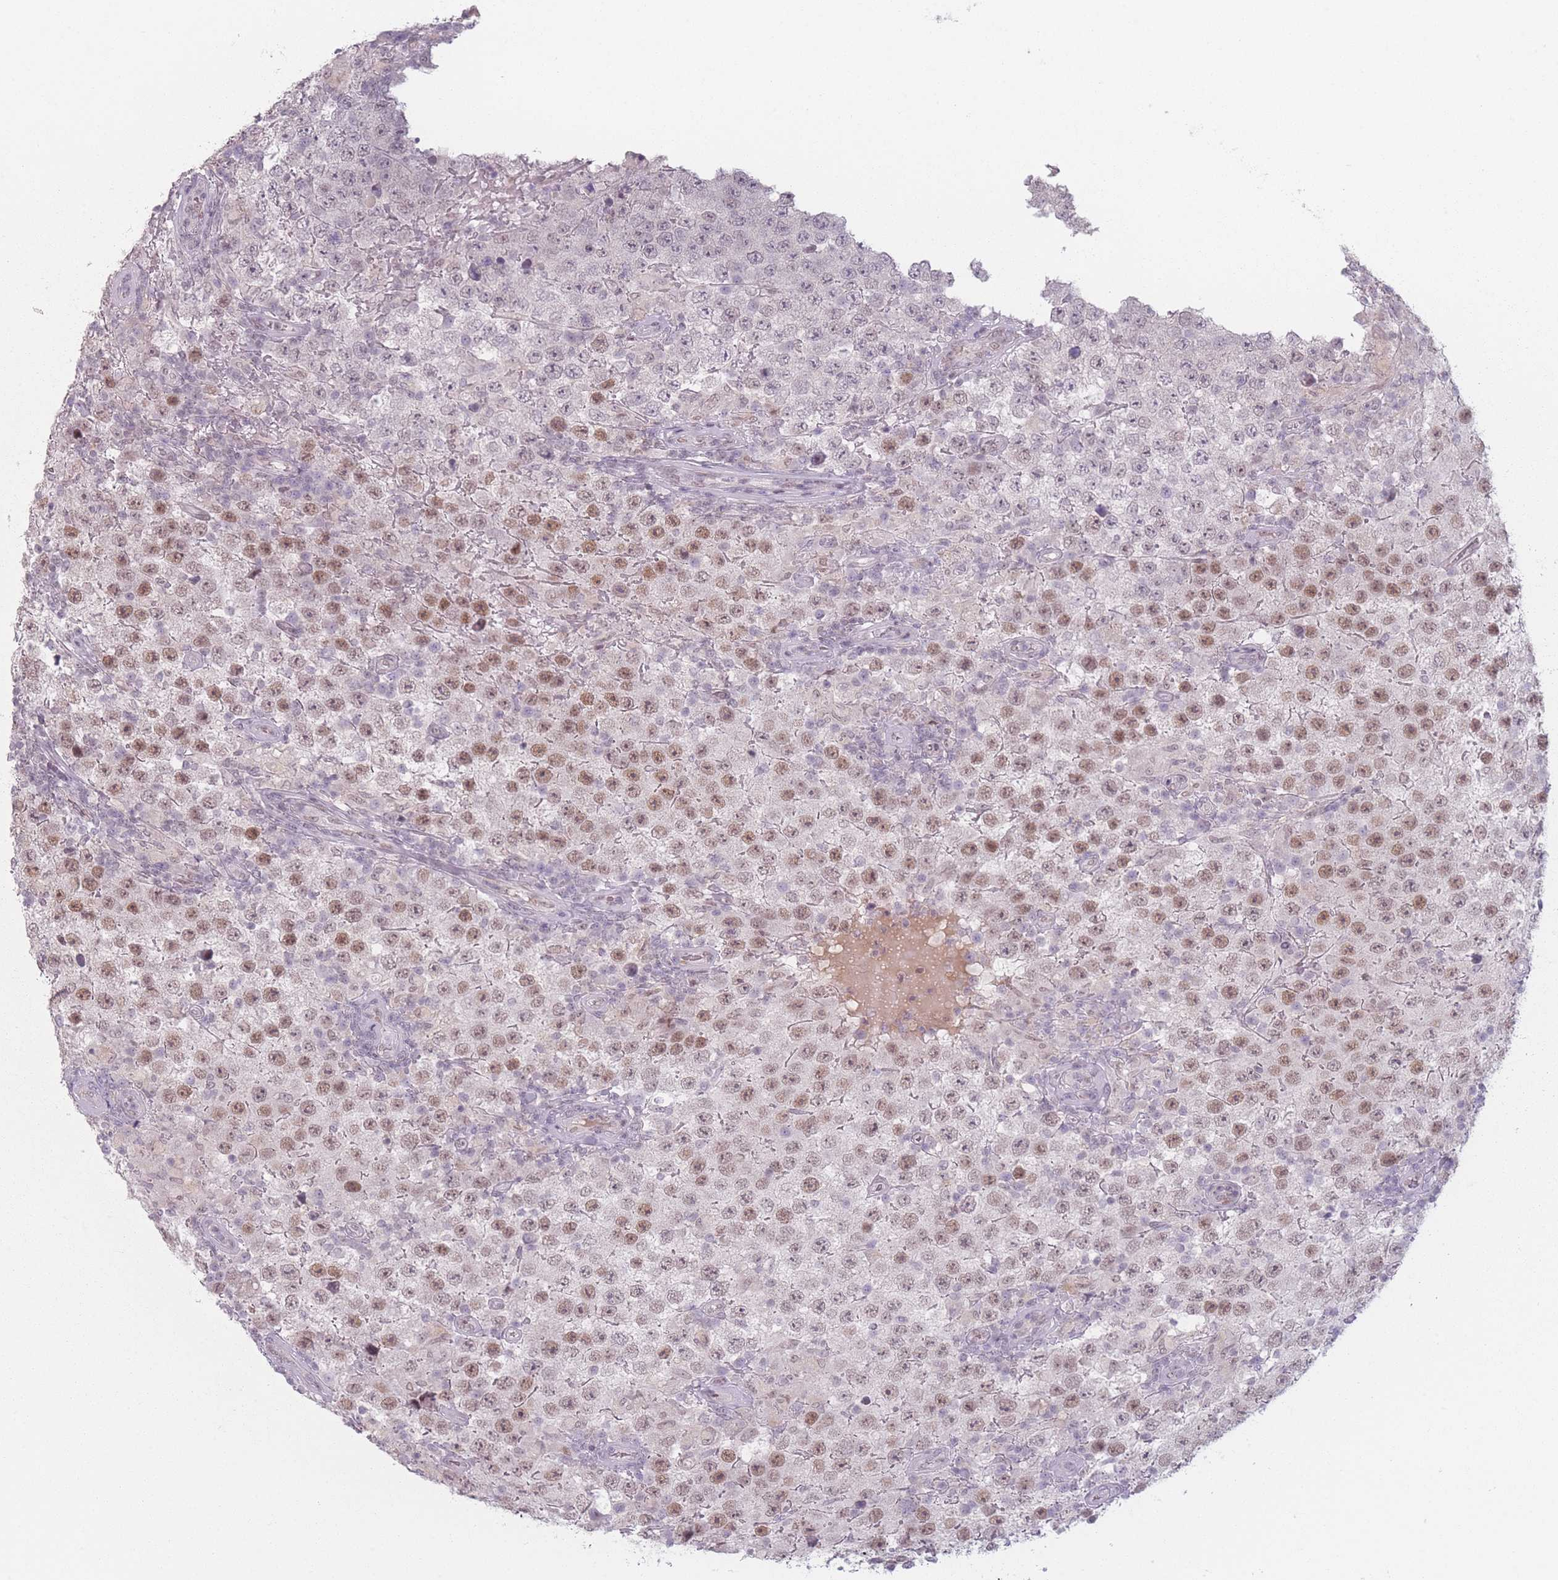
{"staining": {"intensity": "moderate", "quantity": ">75%", "location": "nuclear"}, "tissue": "testis cancer", "cell_type": "Tumor cells", "image_type": "cancer", "snomed": [{"axis": "morphology", "description": "Normal tissue, NOS"}, {"axis": "morphology", "description": "Urothelial carcinoma, High grade"}, {"axis": "morphology", "description": "Seminoma, NOS"}, {"axis": "morphology", "description": "Carcinoma, Embryonal, NOS"}, {"axis": "topography", "description": "Urinary bladder"}, {"axis": "topography", "description": "Testis"}], "caption": "Brown immunohistochemical staining in testis urothelial carcinoma (high-grade) demonstrates moderate nuclear positivity in about >75% of tumor cells.", "gene": "OR10C1", "patient": {"sex": "male", "age": 41}}